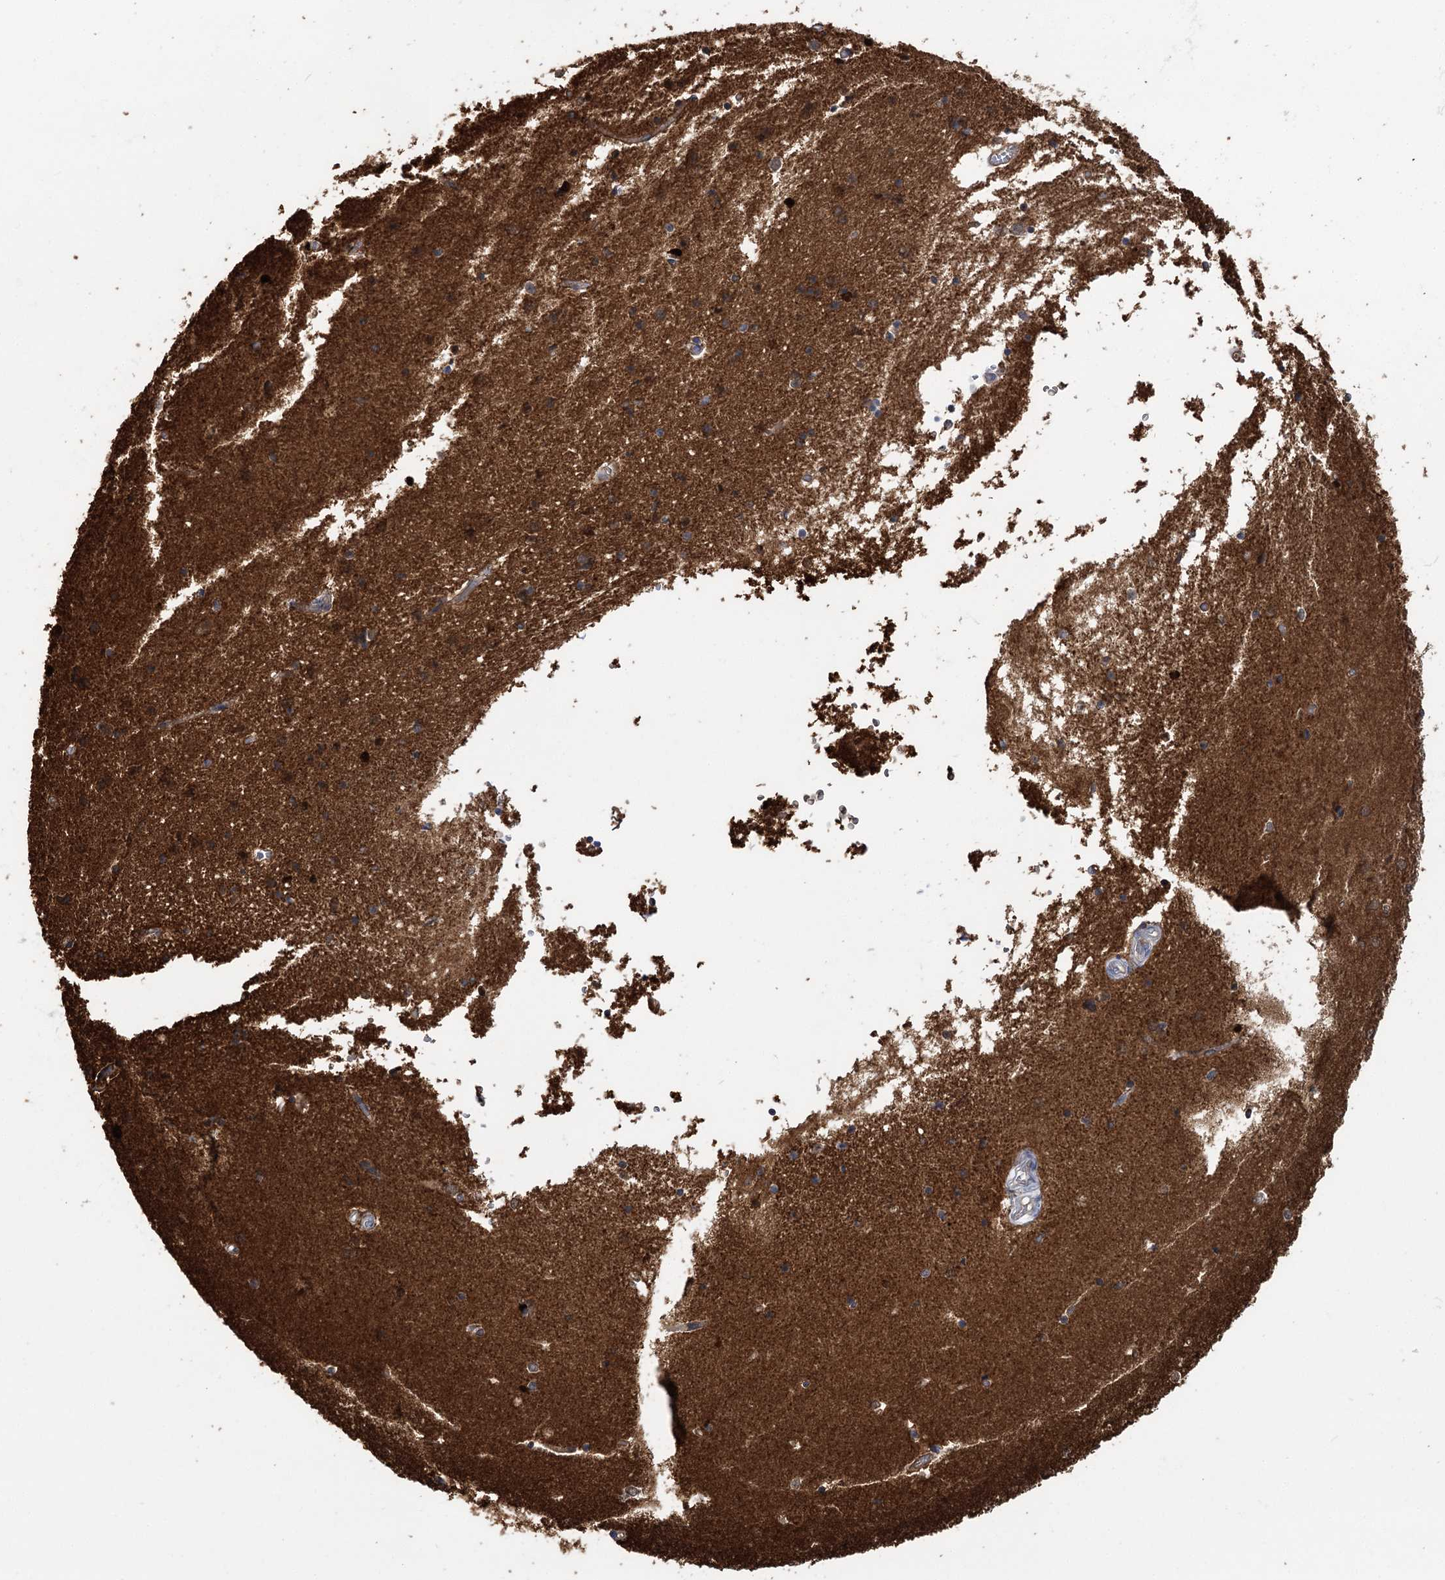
{"staining": {"intensity": "strong", "quantity": ">75%", "location": "cytoplasmic/membranous,nuclear"}, "tissue": "hippocampus", "cell_type": "Glial cells", "image_type": "normal", "snomed": [{"axis": "morphology", "description": "Normal tissue, NOS"}, {"axis": "topography", "description": "Hippocampus"}], "caption": "This photomicrograph displays benign hippocampus stained with immunohistochemistry to label a protein in brown. The cytoplasmic/membranous,nuclear of glial cells show strong positivity for the protein. Nuclei are counter-stained blue.", "gene": "GUSB", "patient": {"sex": "male", "age": 45}}